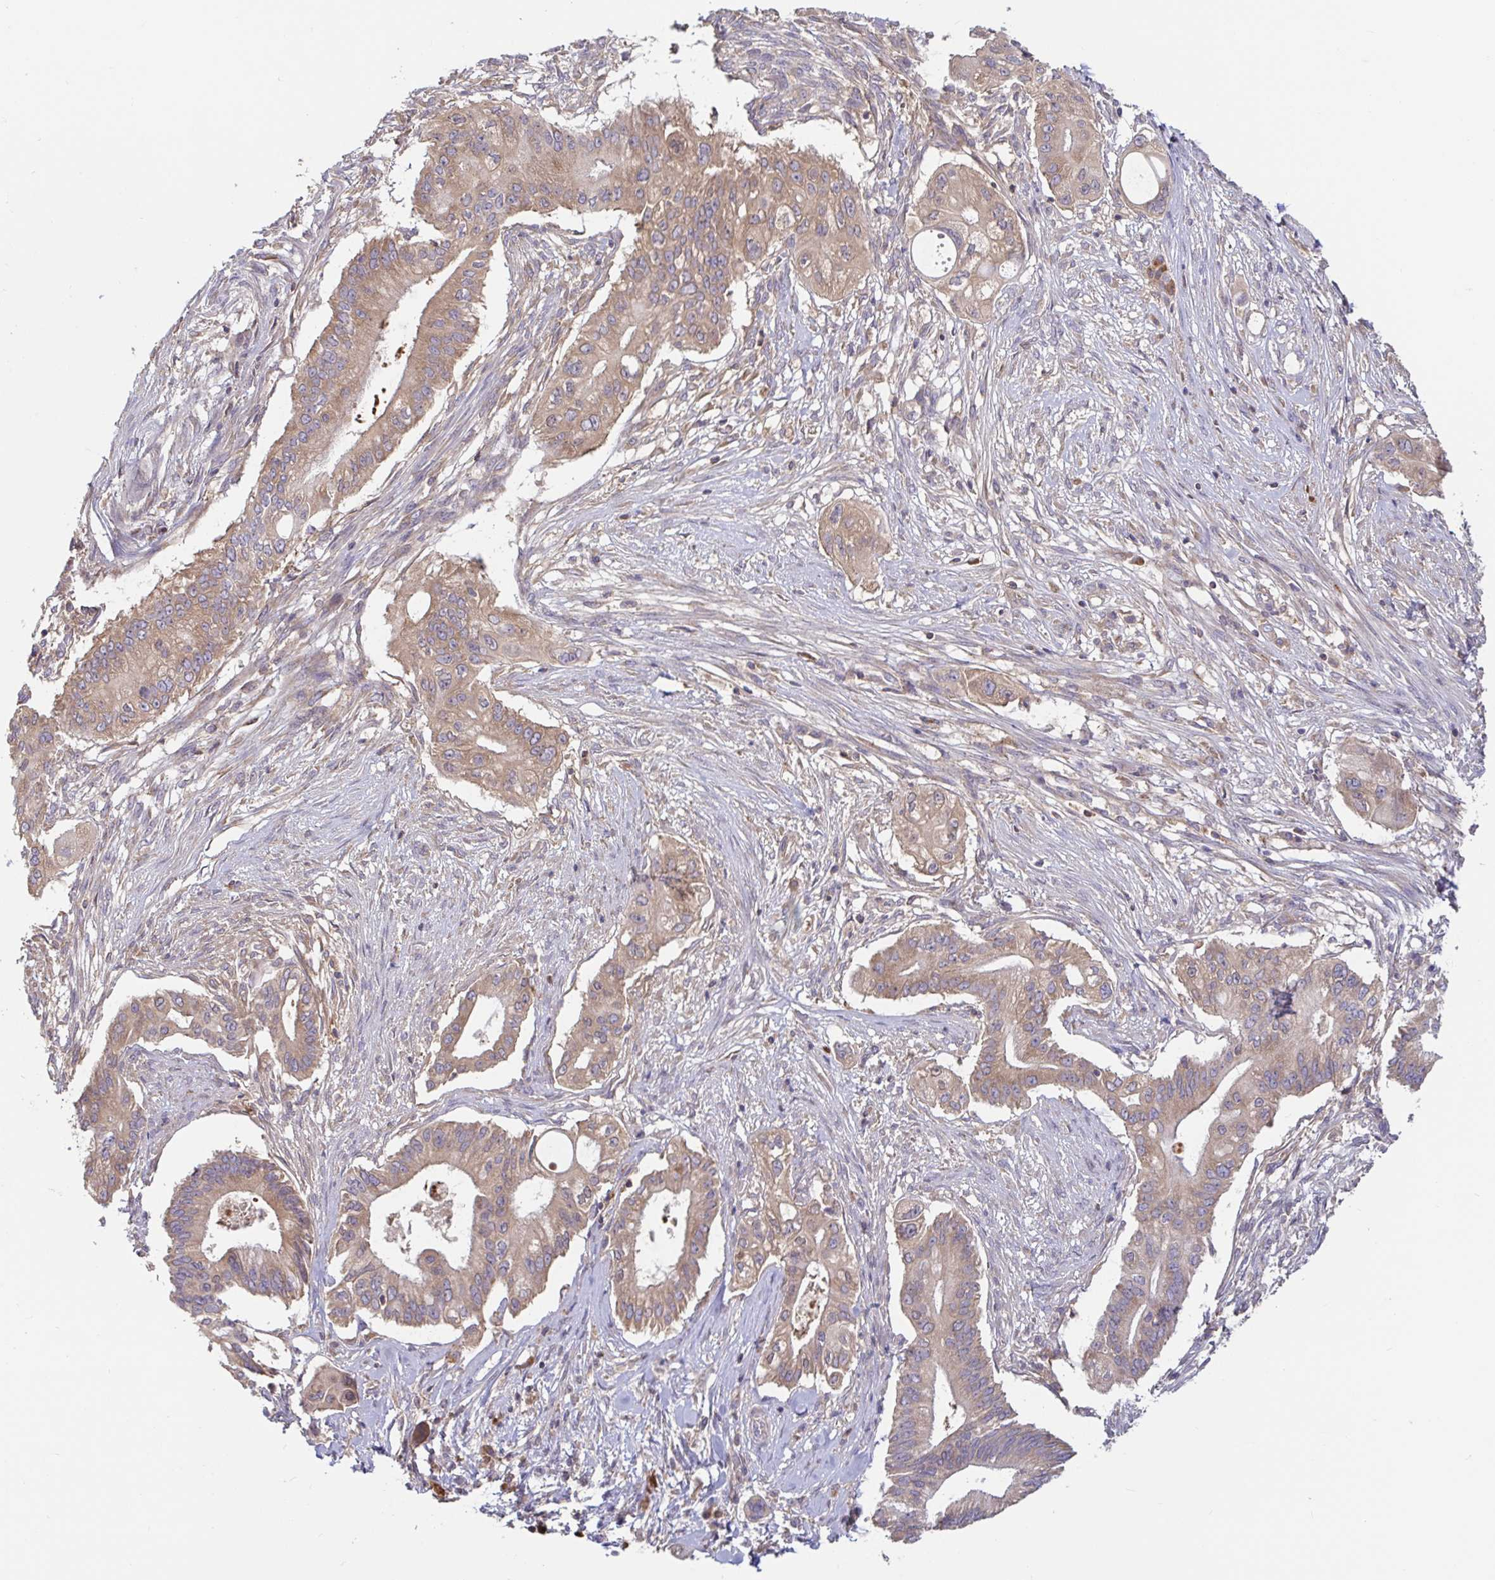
{"staining": {"intensity": "weak", "quantity": ">75%", "location": "cytoplasmic/membranous"}, "tissue": "pancreatic cancer", "cell_type": "Tumor cells", "image_type": "cancer", "snomed": [{"axis": "morphology", "description": "Adenocarcinoma, NOS"}, {"axis": "topography", "description": "Pancreas"}], "caption": "A photomicrograph showing weak cytoplasmic/membranous positivity in about >75% of tumor cells in pancreatic cancer (adenocarcinoma), as visualized by brown immunohistochemical staining.", "gene": "LARP1", "patient": {"sex": "female", "age": 68}}